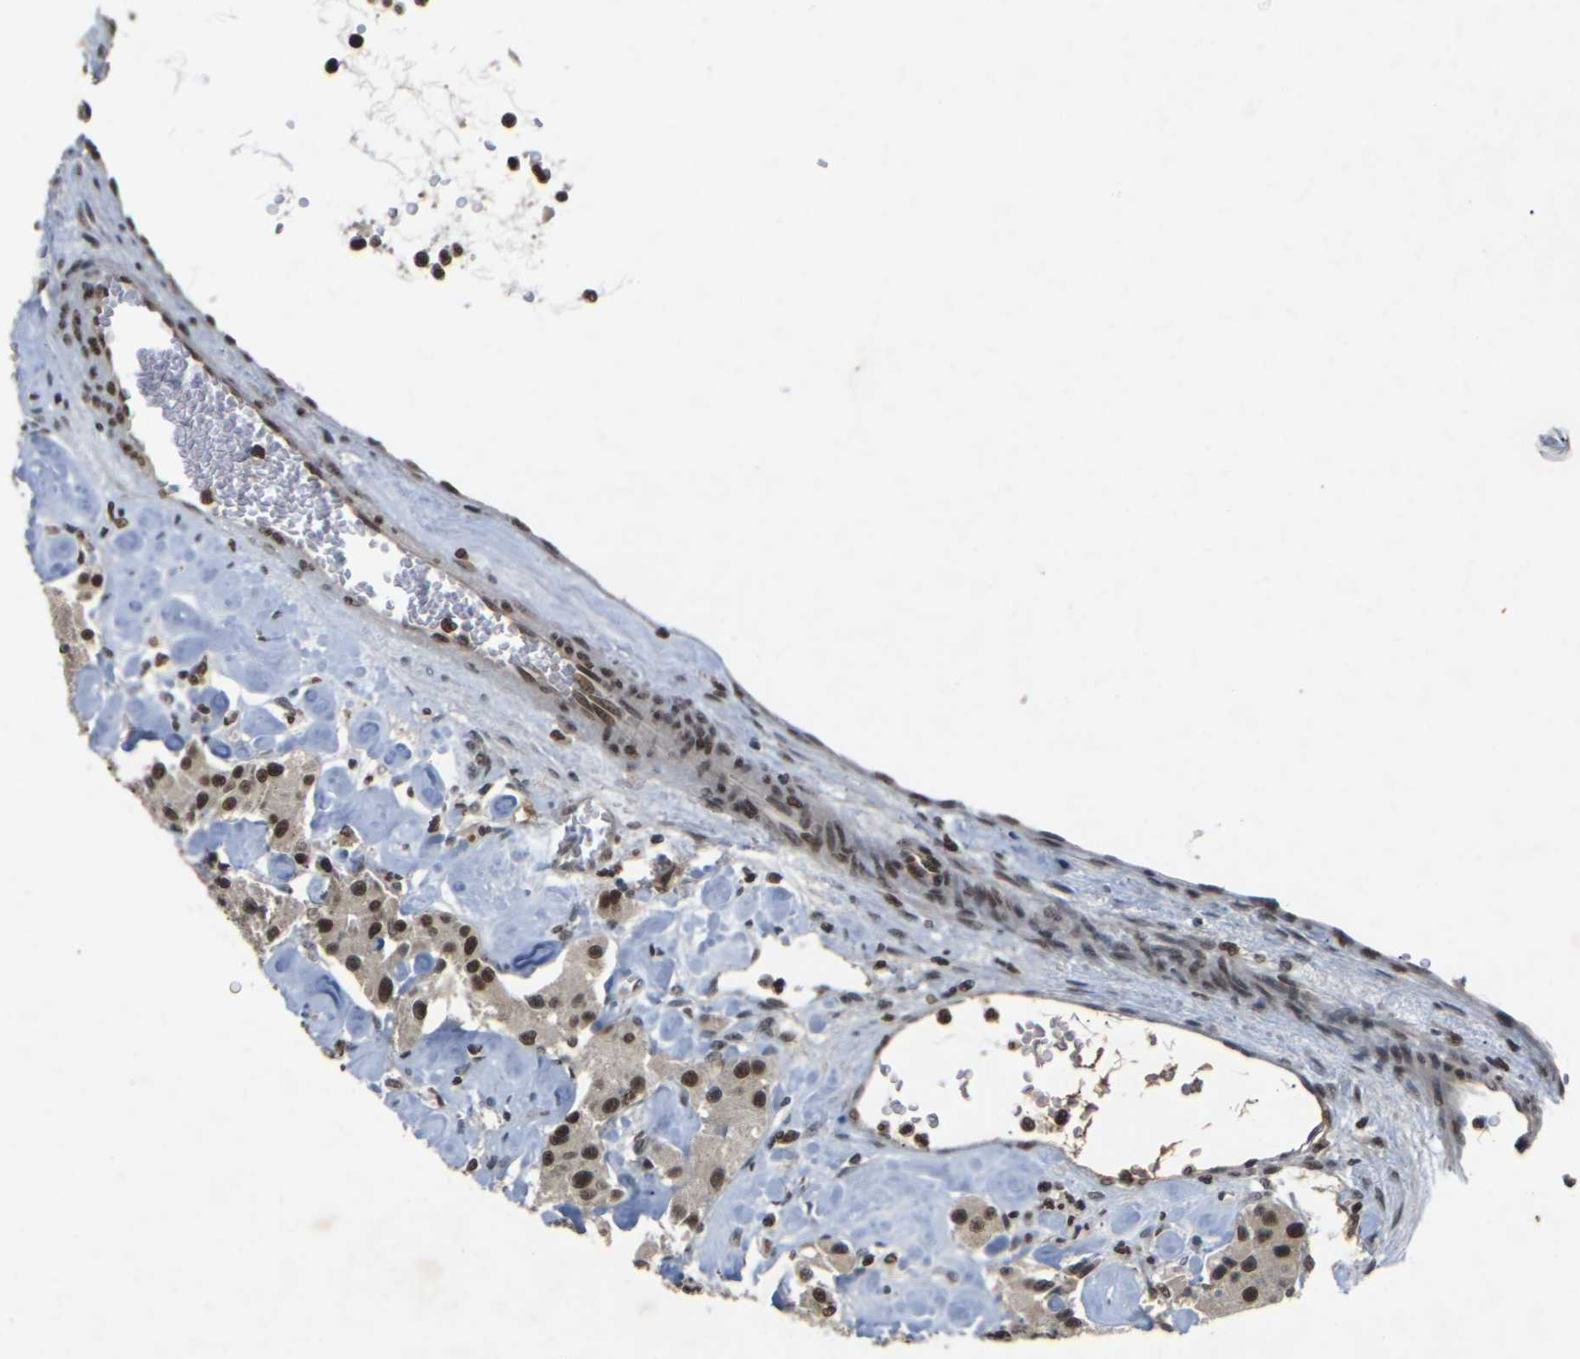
{"staining": {"intensity": "strong", "quantity": ">75%", "location": "nuclear"}, "tissue": "carcinoid", "cell_type": "Tumor cells", "image_type": "cancer", "snomed": [{"axis": "morphology", "description": "Carcinoid, malignant, NOS"}, {"axis": "topography", "description": "Pancreas"}], "caption": "Protein expression analysis of malignant carcinoid shows strong nuclear positivity in about >75% of tumor cells.", "gene": "NELFA", "patient": {"sex": "male", "age": 41}}